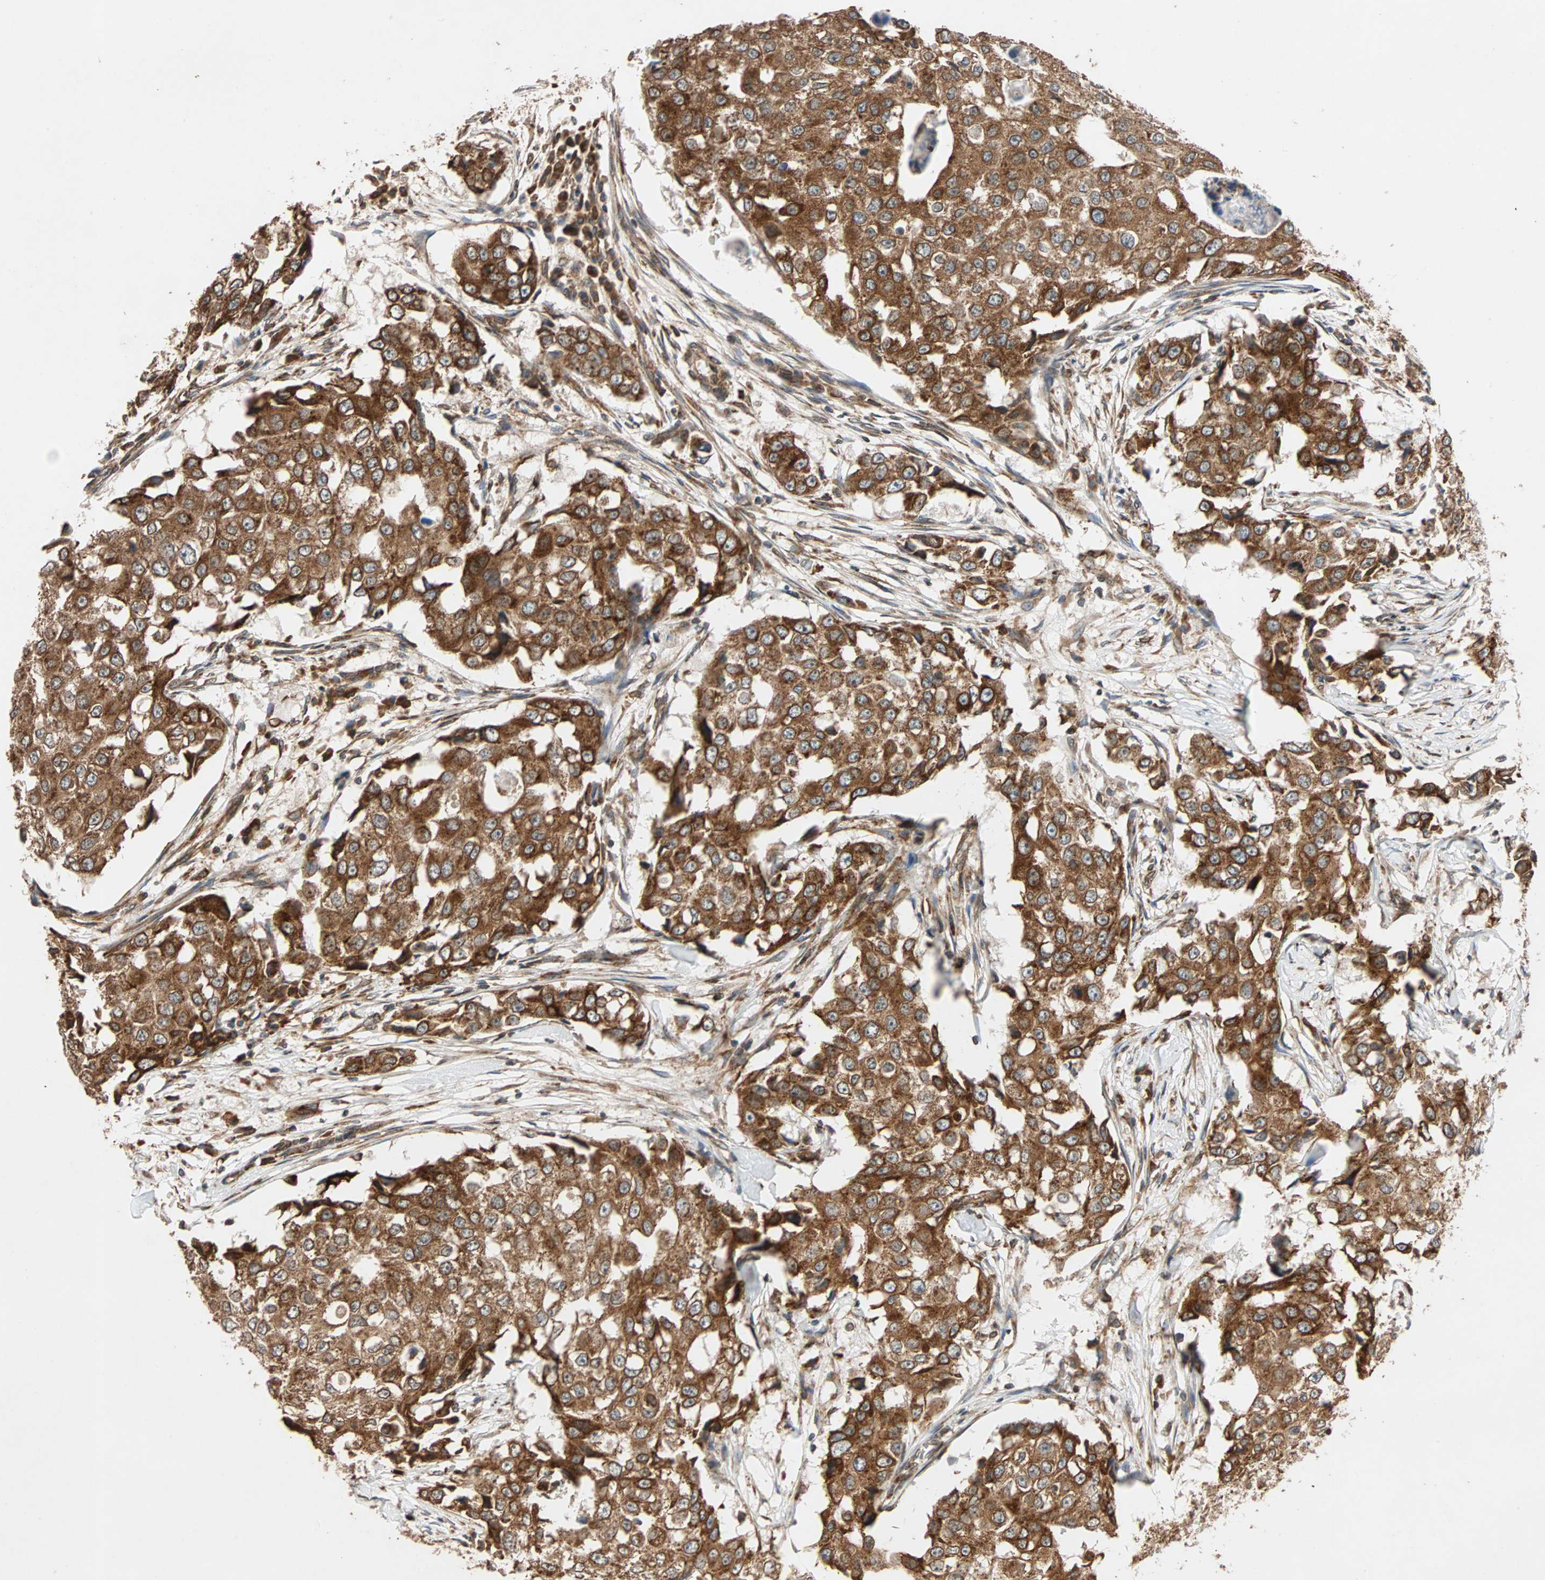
{"staining": {"intensity": "strong", "quantity": ">75%", "location": "cytoplasmic/membranous"}, "tissue": "breast cancer", "cell_type": "Tumor cells", "image_type": "cancer", "snomed": [{"axis": "morphology", "description": "Duct carcinoma"}, {"axis": "topography", "description": "Breast"}], "caption": "Immunohistochemical staining of infiltrating ductal carcinoma (breast) demonstrates strong cytoplasmic/membranous protein positivity in about >75% of tumor cells.", "gene": "AUP1", "patient": {"sex": "female", "age": 27}}